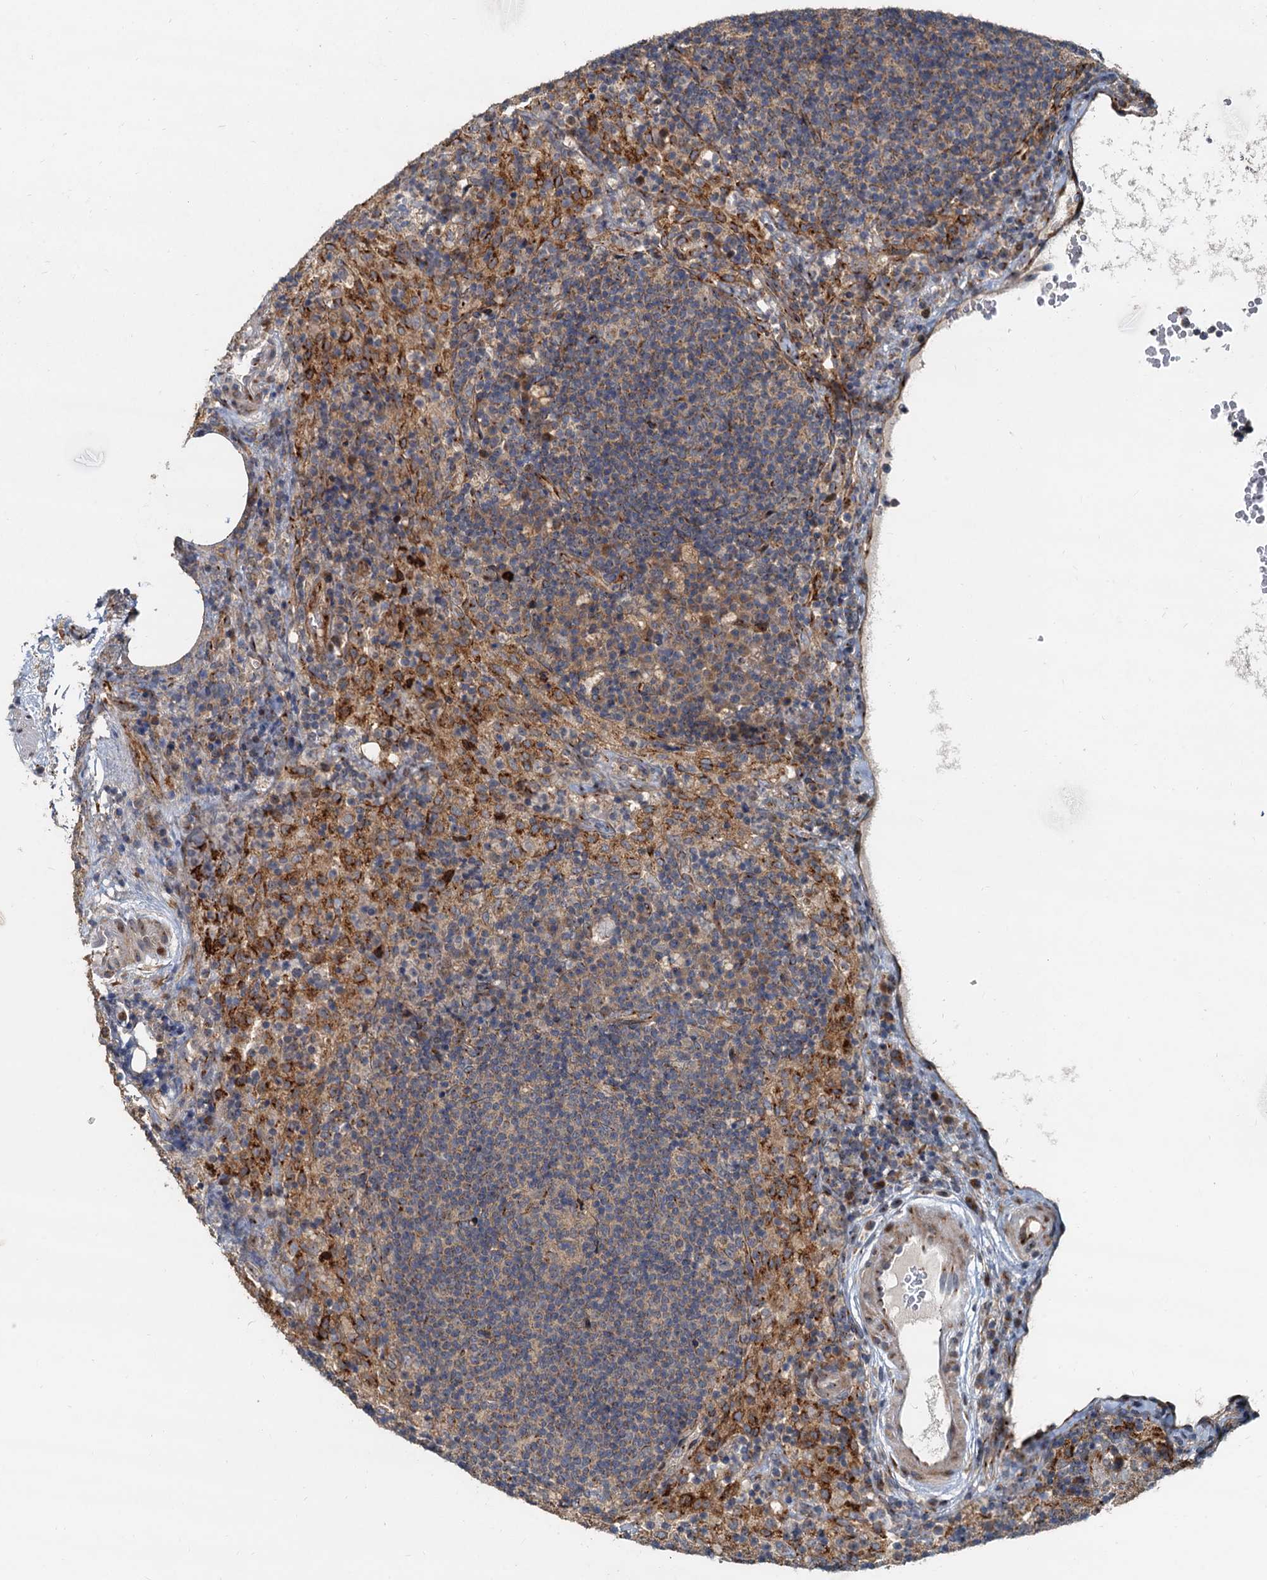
{"staining": {"intensity": "weak", "quantity": ">75%", "location": "cytoplasmic/membranous"}, "tissue": "lymph node", "cell_type": "Germinal center cells", "image_type": "normal", "snomed": [{"axis": "morphology", "description": "Normal tissue, NOS"}, {"axis": "topography", "description": "Lymph node"}], "caption": "Immunohistochemical staining of unremarkable lymph node demonstrates low levels of weak cytoplasmic/membranous expression in approximately >75% of germinal center cells.", "gene": "CEP68", "patient": {"sex": "female", "age": 70}}